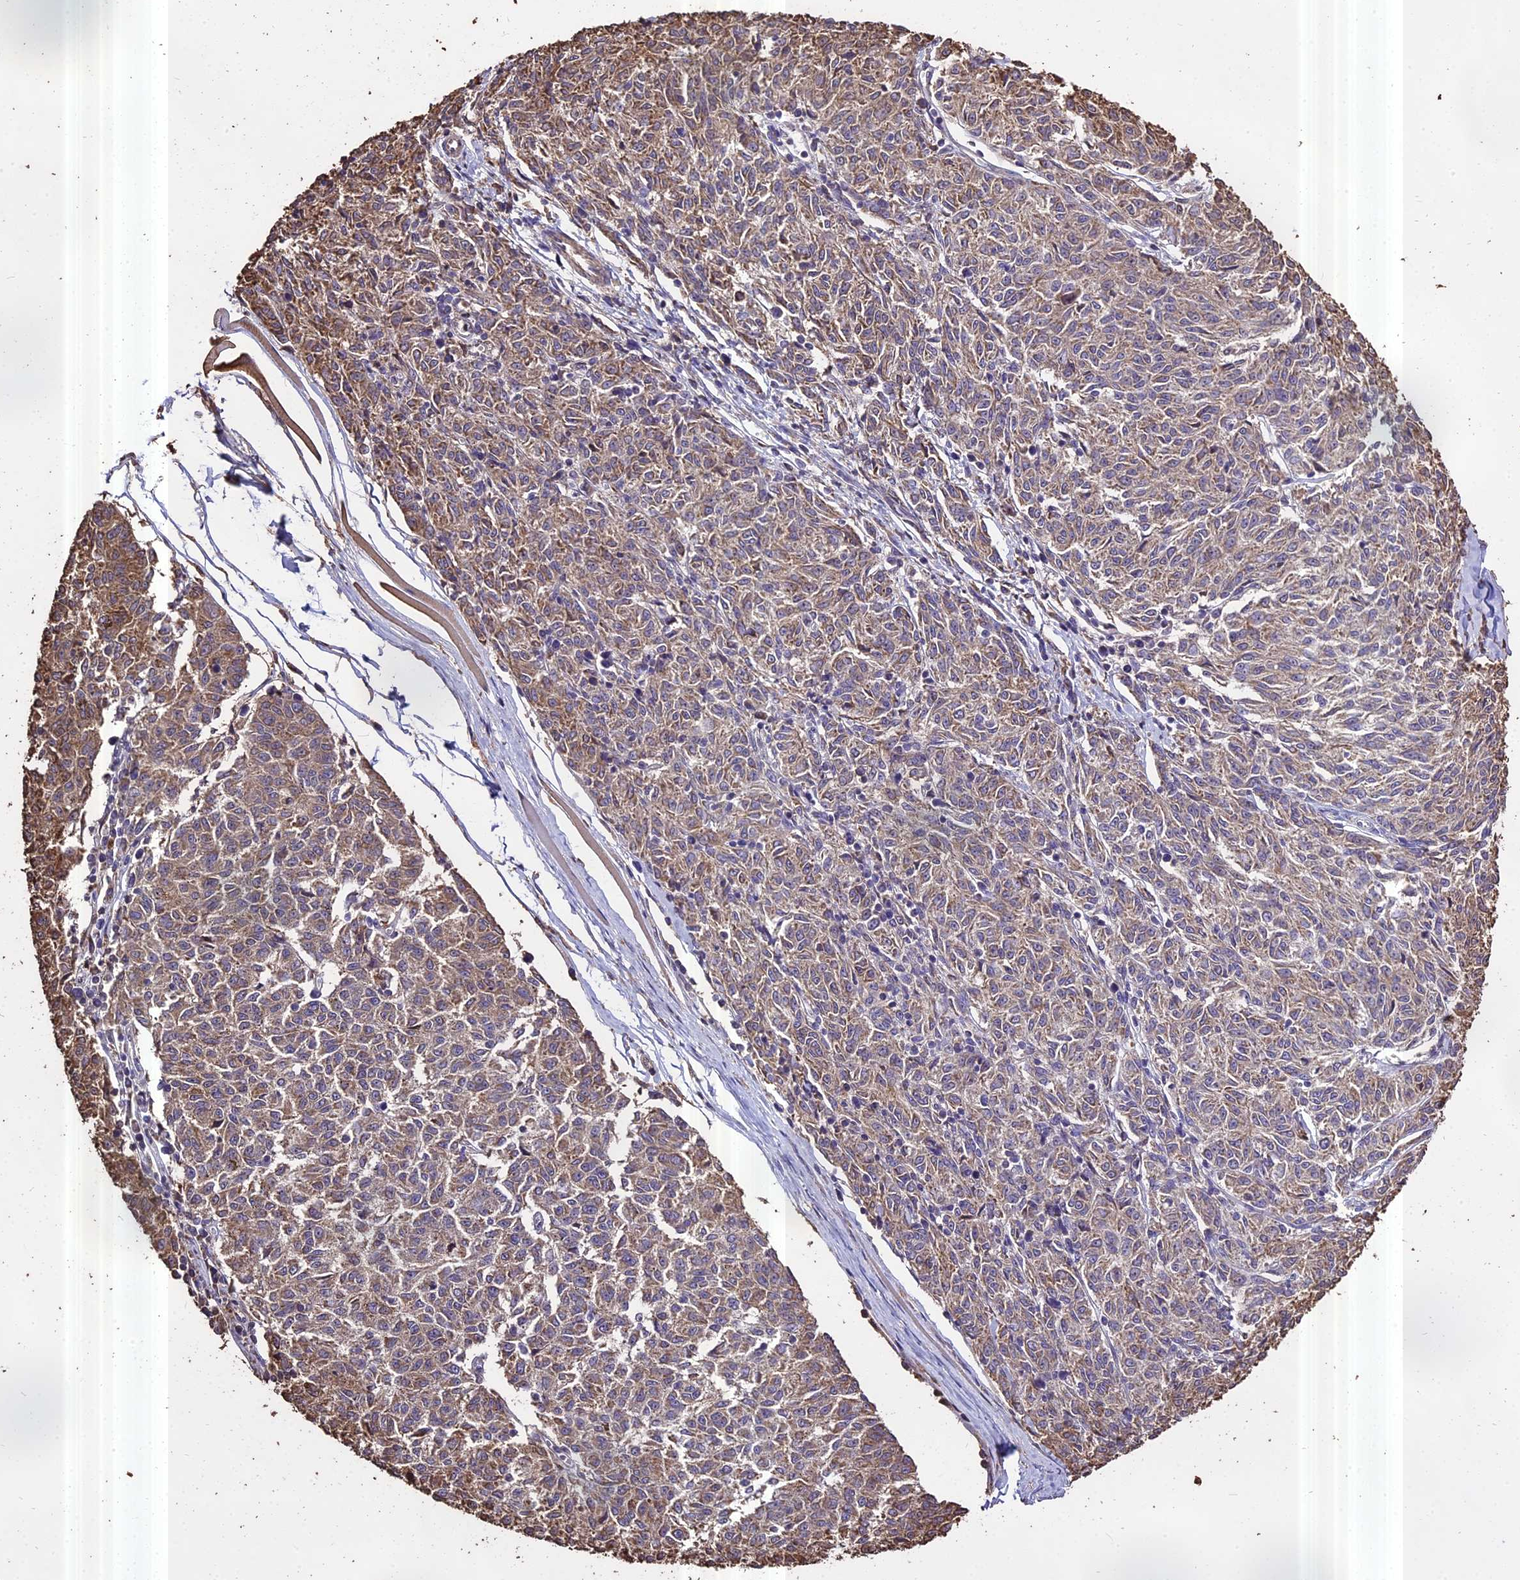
{"staining": {"intensity": "weak", "quantity": "25%-75%", "location": "cytoplasmic/membranous"}, "tissue": "melanoma", "cell_type": "Tumor cells", "image_type": "cancer", "snomed": [{"axis": "morphology", "description": "Malignant melanoma, NOS"}, {"axis": "topography", "description": "Skin"}], "caption": "A high-resolution image shows IHC staining of melanoma, which reveals weak cytoplasmic/membranous staining in about 25%-75% of tumor cells.", "gene": "PGPEP1L", "patient": {"sex": "female", "age": 72}}